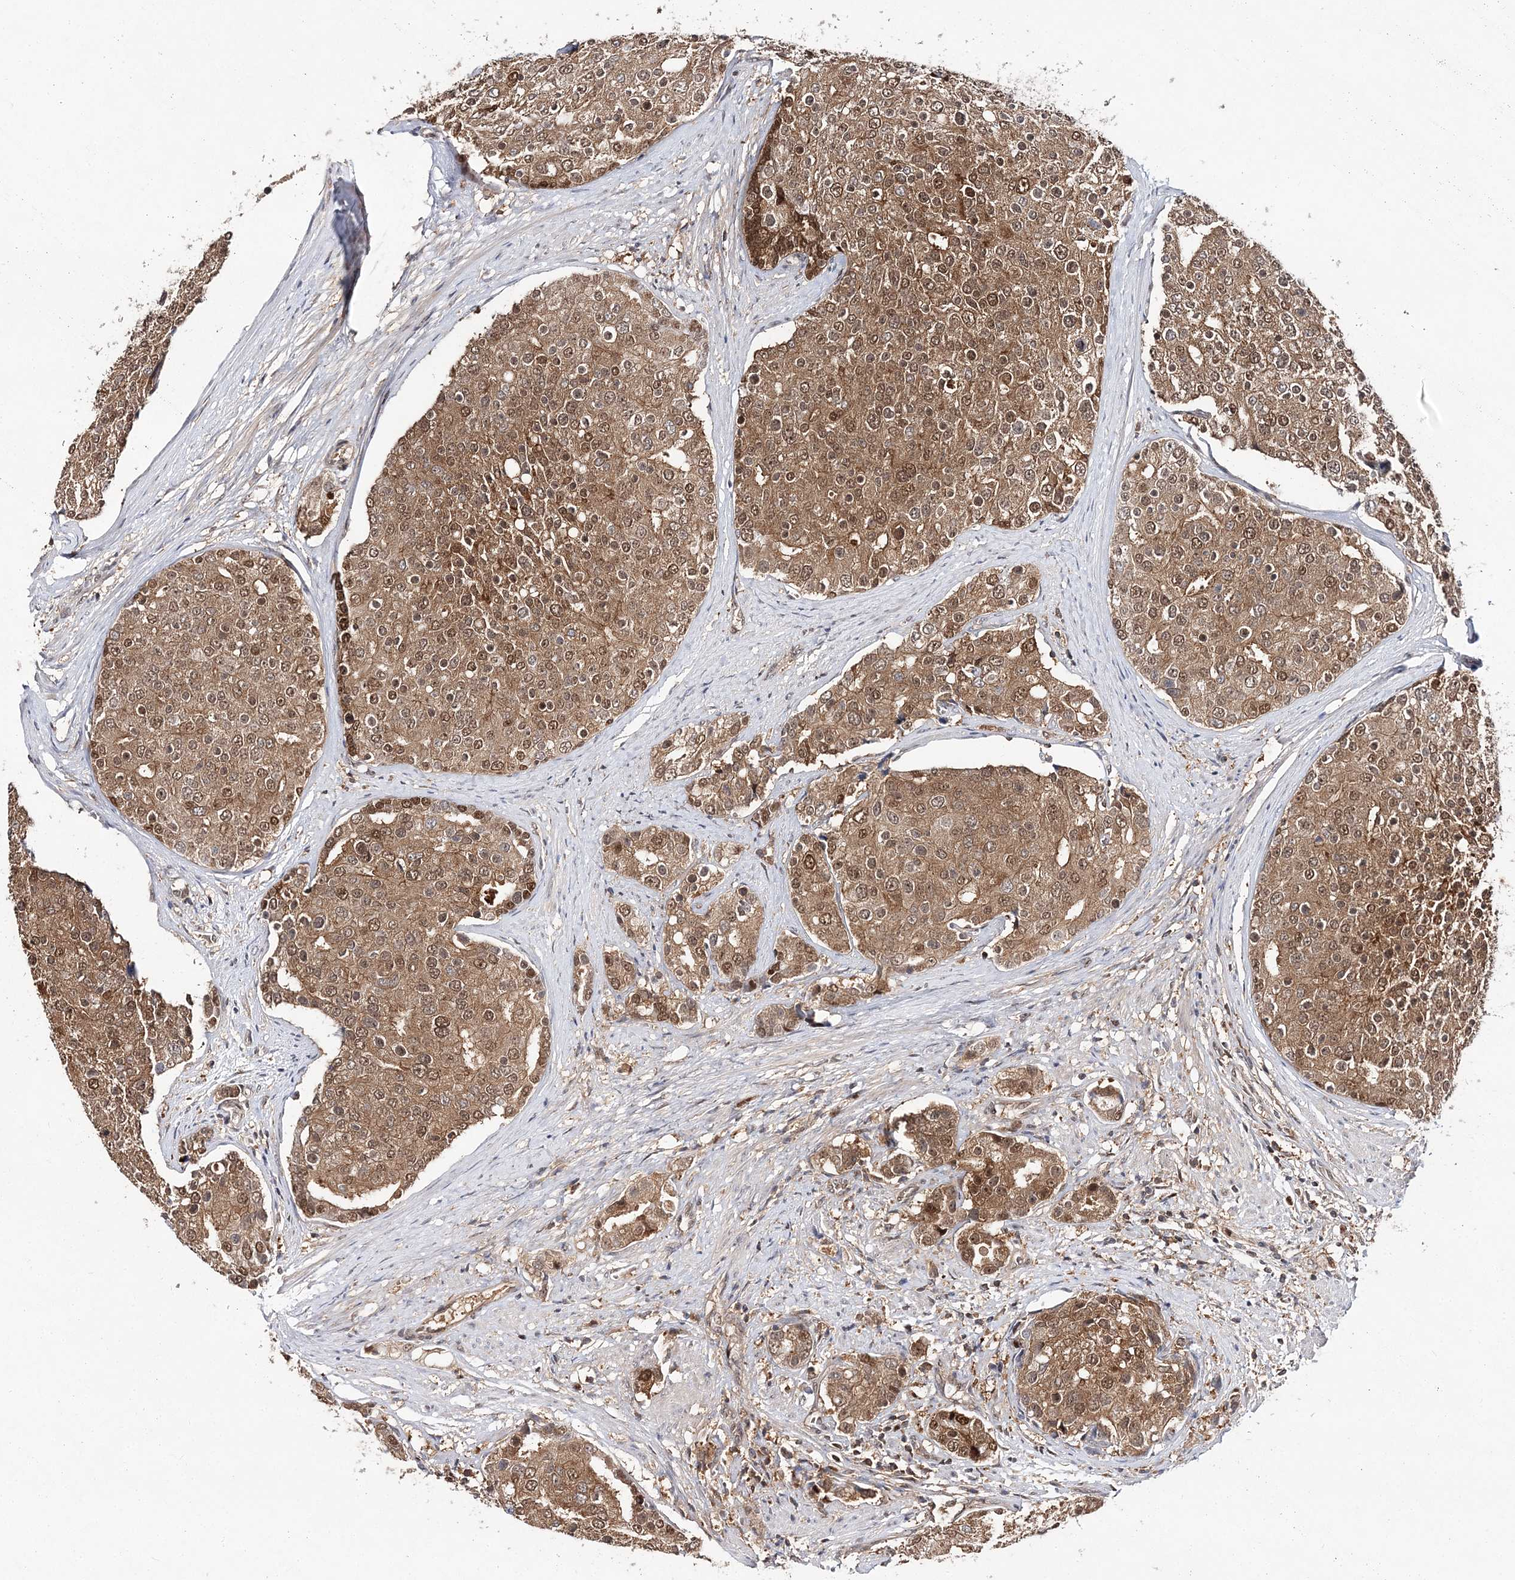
{"staining": {"intensity": "moderate", "quantity": "25%-75%", "location": "cytoplasmic/membranous,nuclear"}, "tissue": "prostate cancer", "cell_type": "Tumor cells", "image_type": "cancer", "snomed": [{"axis": "morphology", "description": "Adenocarcinoma, High grade"}, {"axis": "topography", "description": "Prostate"}], "caption": "High-power microscopy captured an immunohistochemistry (IHC) micrograph of prostate cancer, revealing moderate cytoplasmic/membranous and nuclear staining in approximately 25%-75% of tumor cells. Nuclei are stained in blue.", "gene": "NIF3L1", "patient": {"sex": "male", "age": 50}}